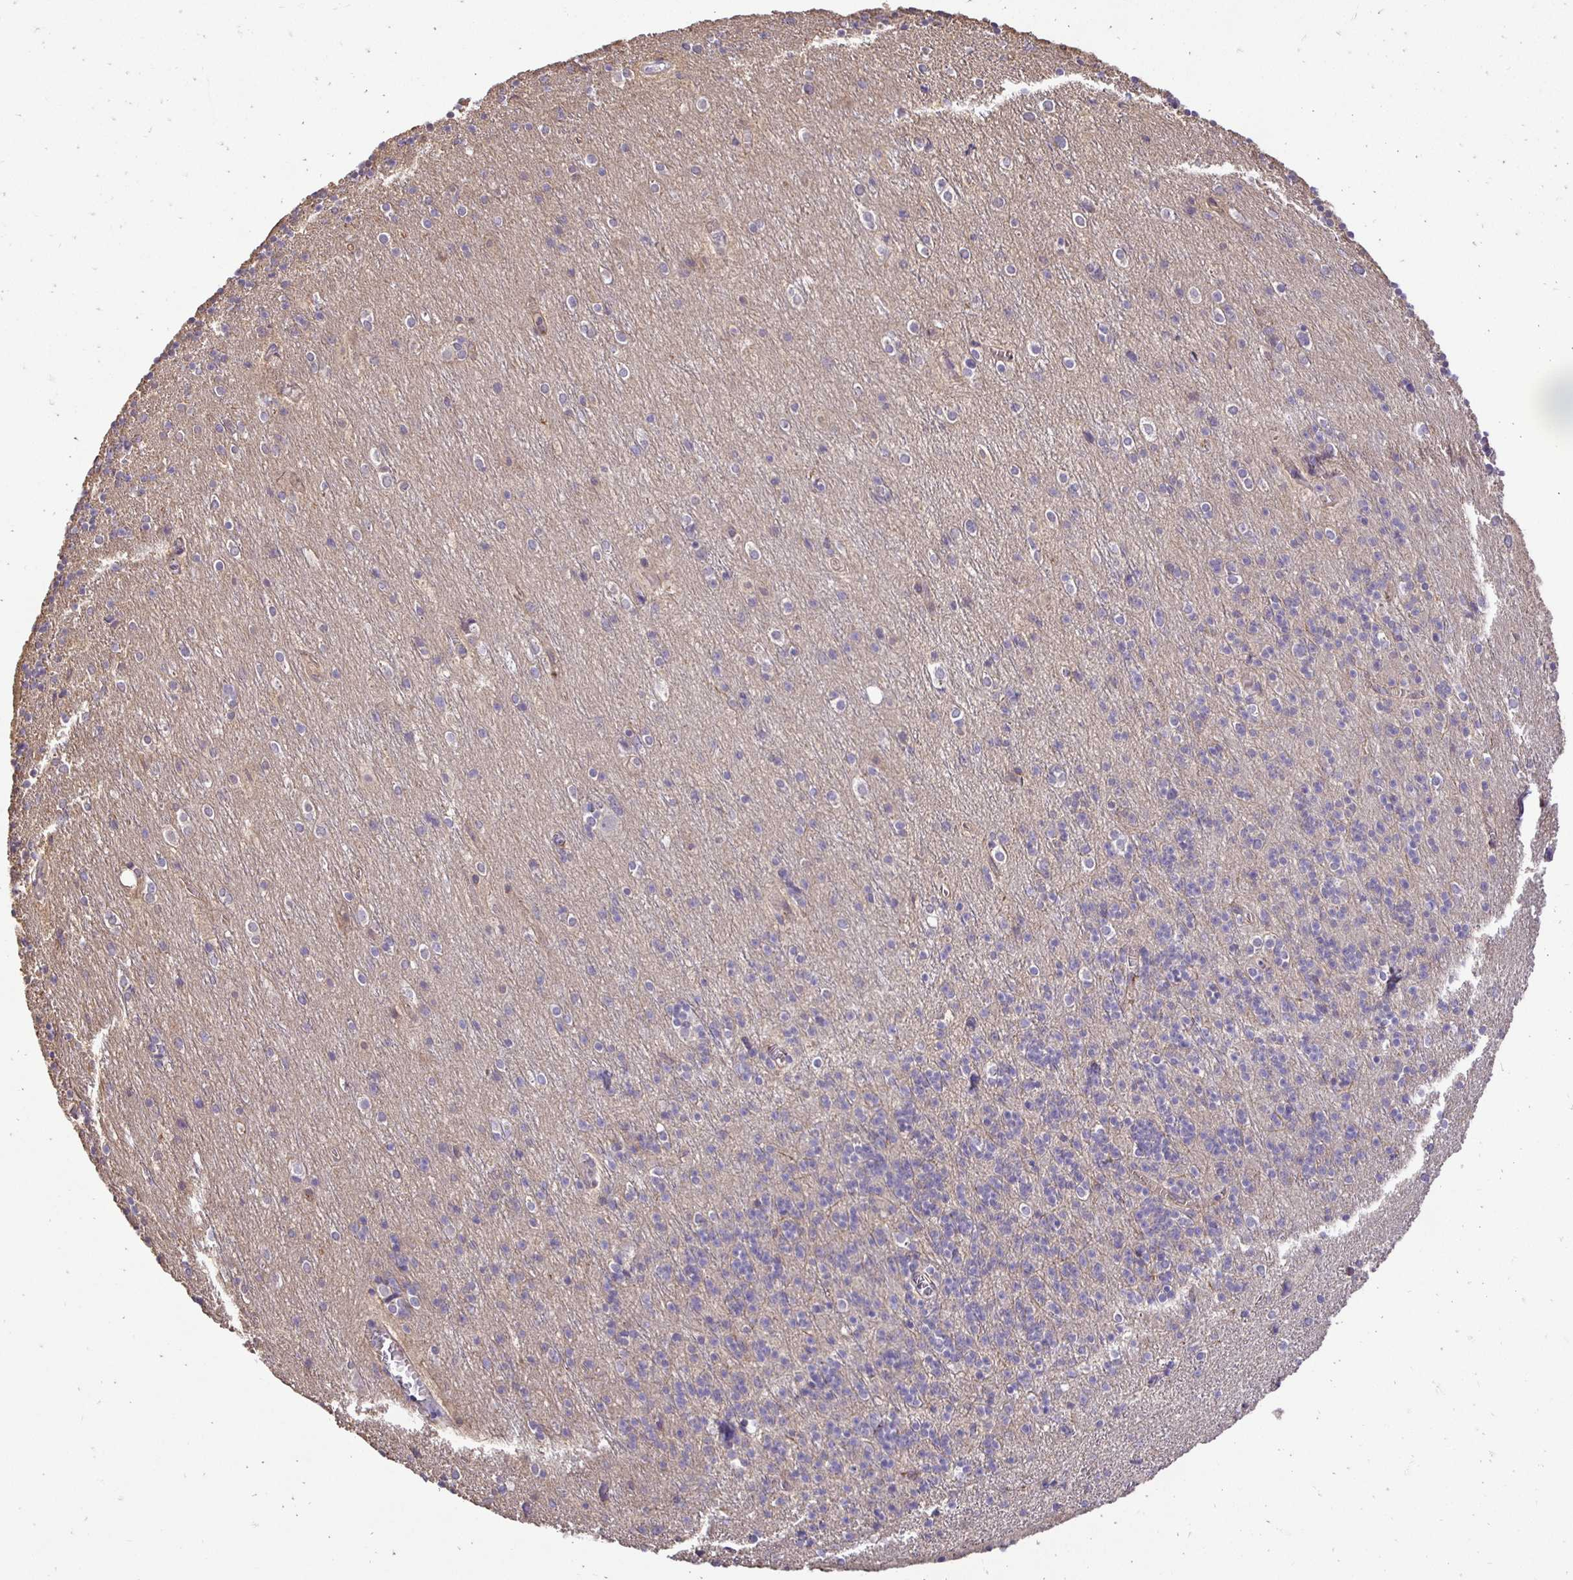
{"staining": {"intensity": "negative", "quantity": "none", "location": "none"}, "tissue": "cerebellum", "cell_type": "Cells in granular layer", "image_type": "normal", "snomed": [{"axis": "morphology", "description": "Normal tissue, NOS"}, {"axis": "topography", "description": "Cerebellum"}], "caption": "The immunohistochemistry micrograph has no significant expression in cells in granular layer of cerebellum.", "gene": "SLC9A1", "patient": {"sex": "male", "age": 70}}